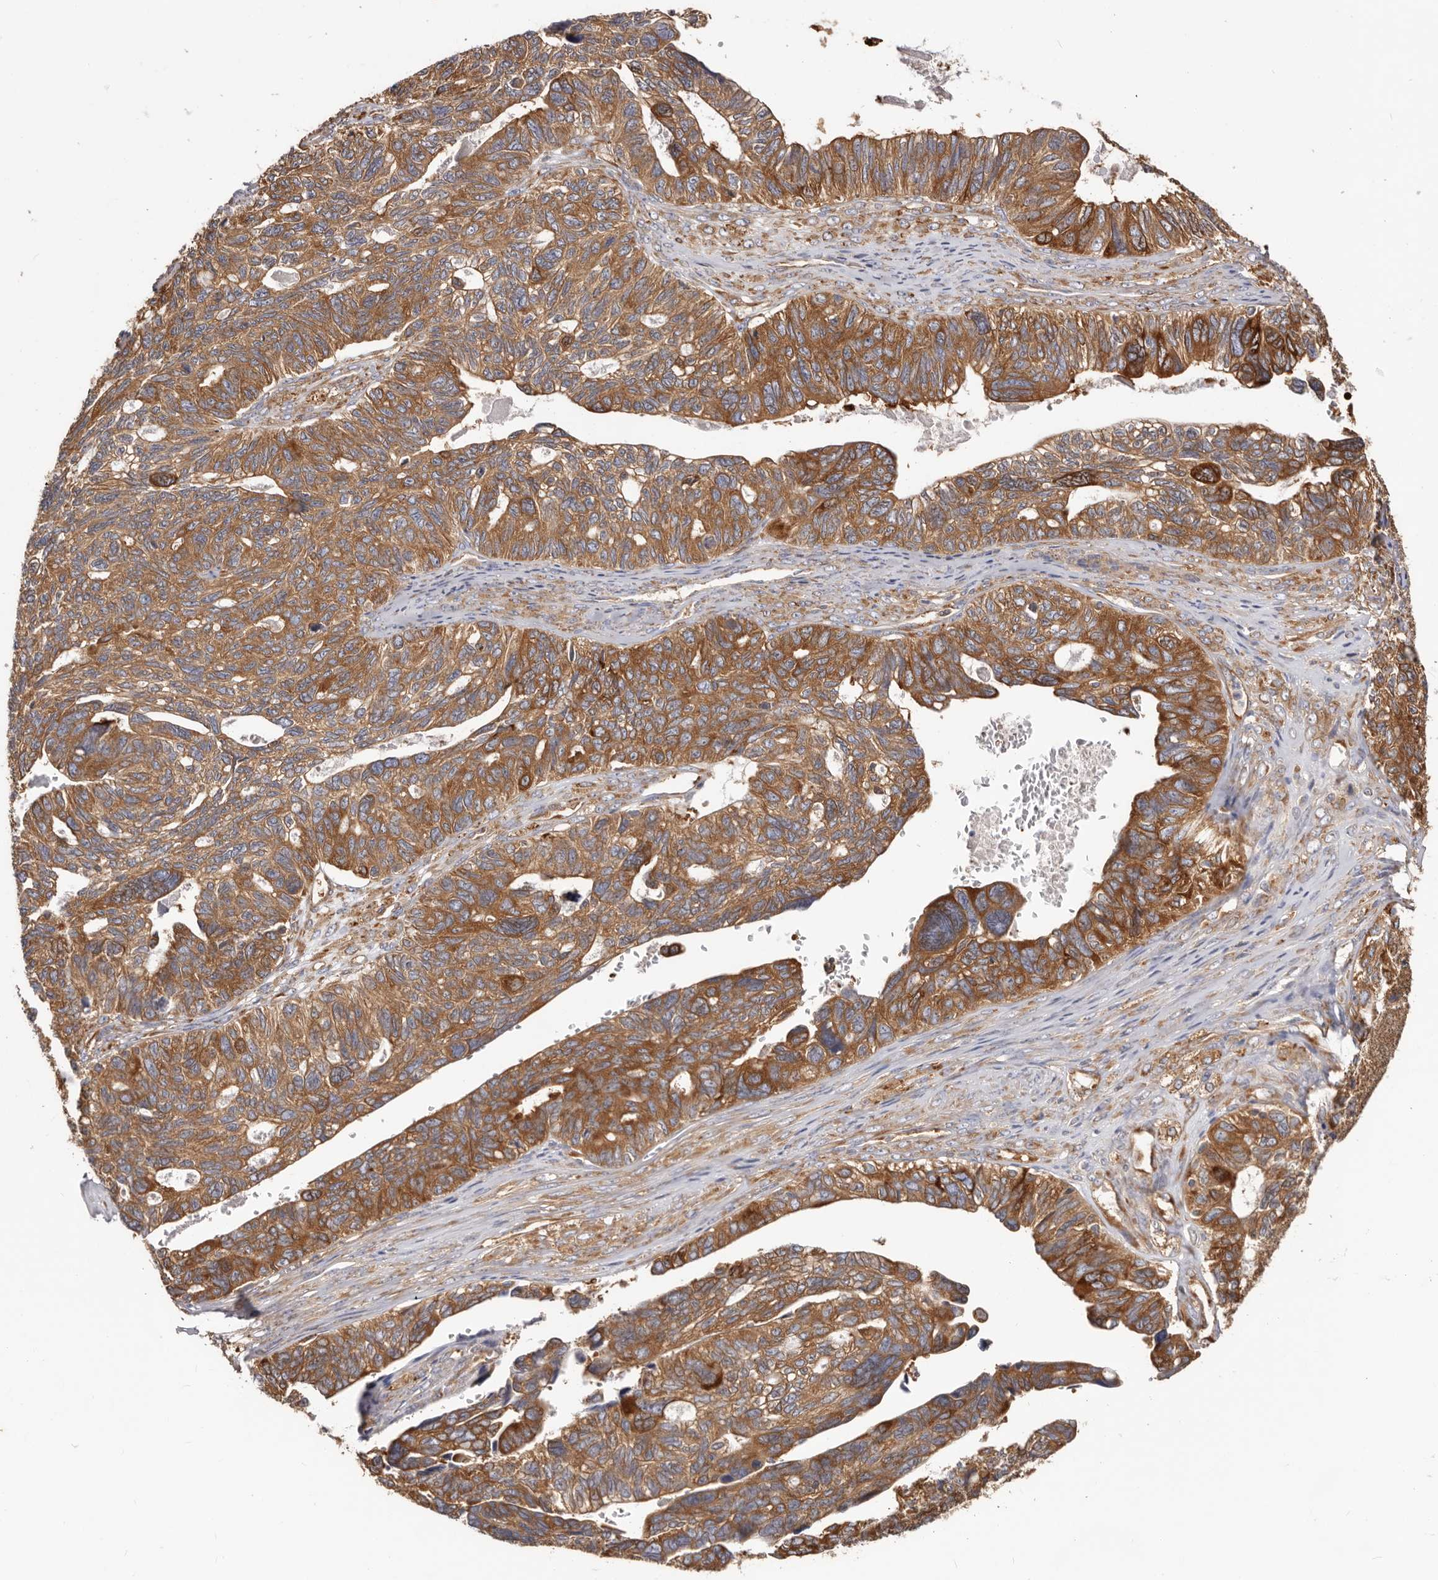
{"staining": {"intensity": "strong", "quantity": ">75%", "location": "cytoplasmic/membranous"}, "tissue": "ovarian cancer", "cell_type": "Tumor cells", "image_type": "cancer", "snomed": [{"axis": "morphology", "description": "Cystadenocarcinoma, serous, NOS"}, {"axis": "topography", "description": "Ovary"}], "caption": "Brown immunohistochemical staining in human ovarian cancer (serous cystadenocarcinoma) demonstrates strong cytoplasmic/membranous staining in about >75% of tumor cells.", "gene": "EPRS1", "patient": {"sex": "female", "age": 79}}